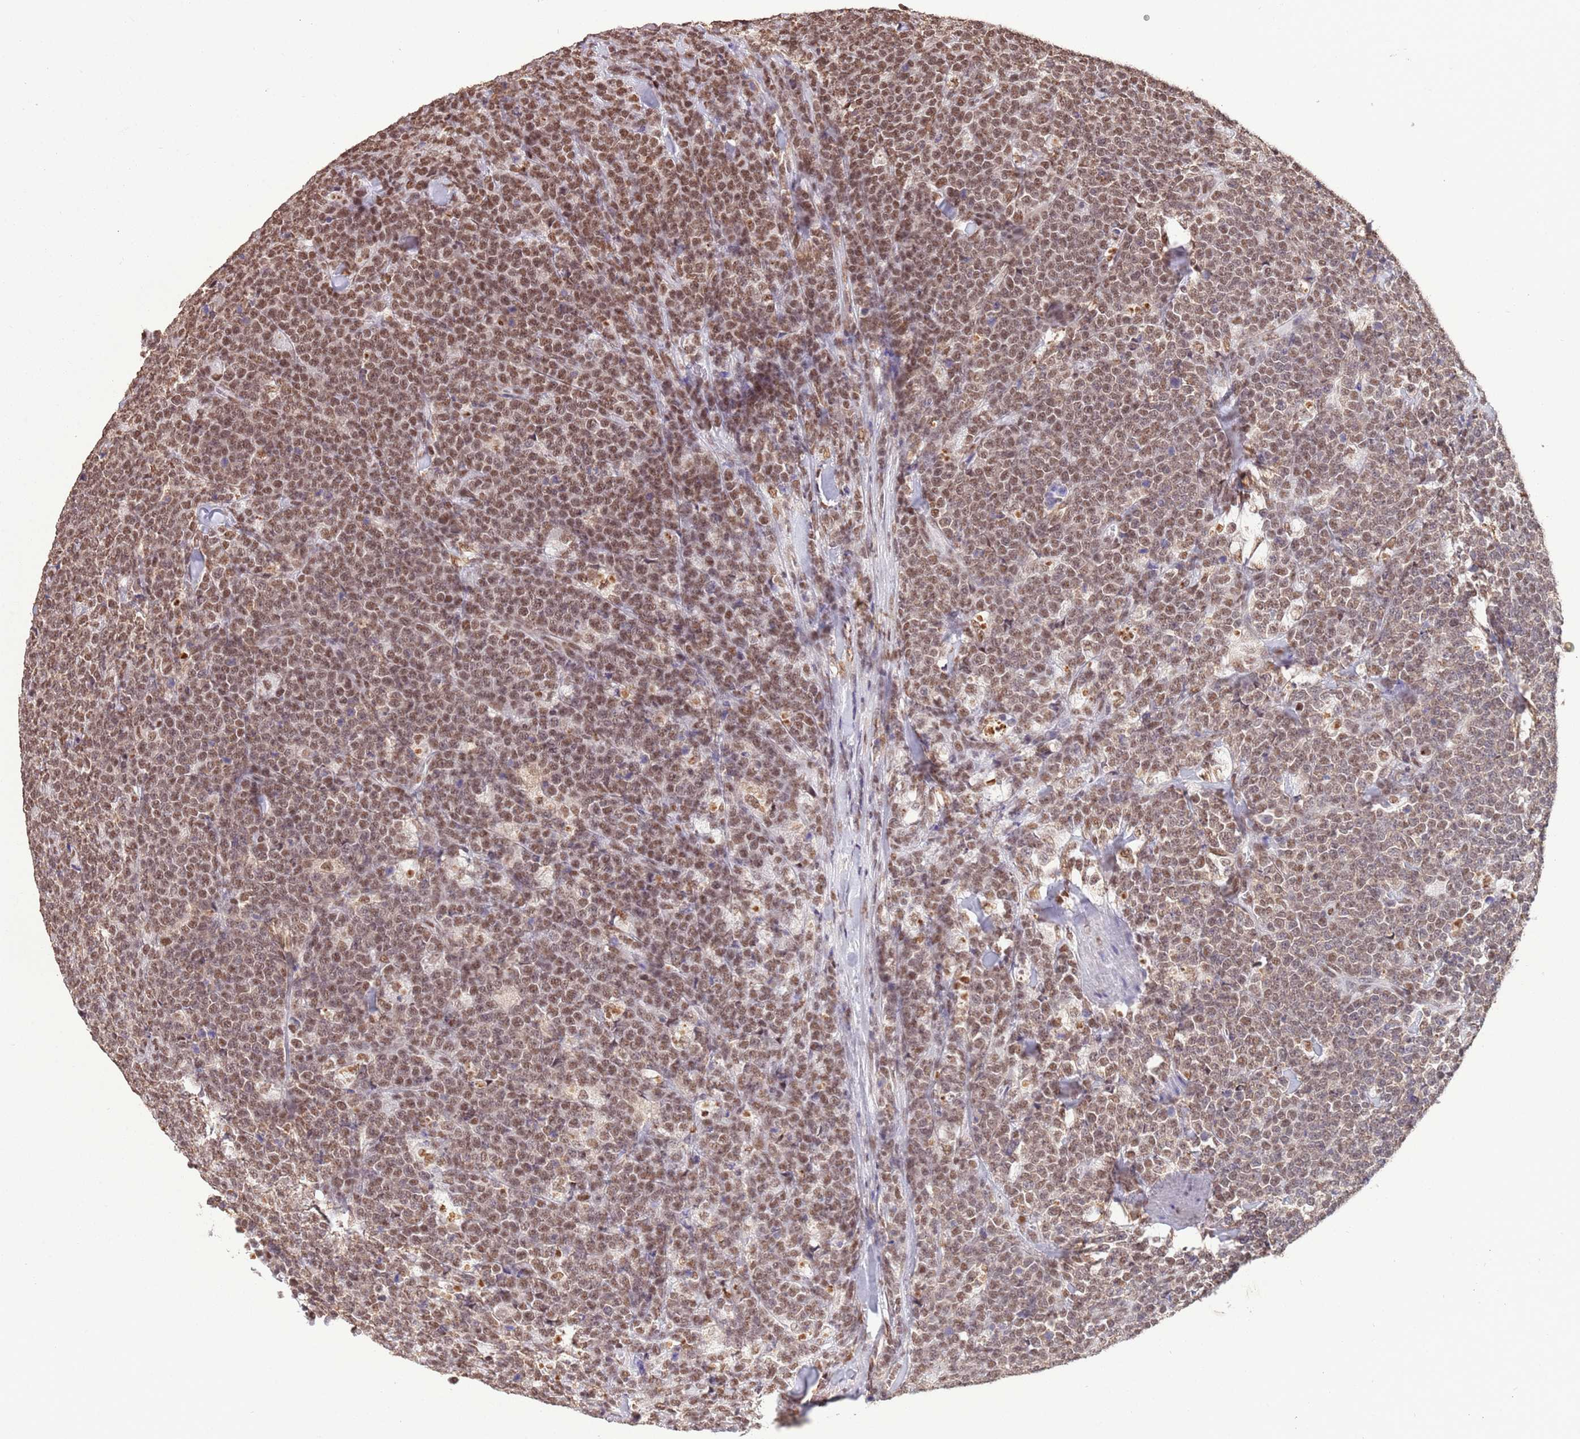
{"staining": {"intensity": "moderate", "quantity": ">75%", "location": "nuclear"}, "tissue": "lymphoma", "cell_type": "Tumor cells", "image_type": "cancer", "snomed": [{"axis": "morphology", "description": "Malignant lymphoma, non-Hodgkin's type, High grade"}, {"axis": "topography", "description": "Small intestine"}, {"axis": "topography", "description": "Colon"}], "caption": "Malignant lymphoma, non-Hodgkin's type (high-grade) stained with a brown dye reveals moderate nuclear positive positivity in about >75% of tumor cells.", "gene": "TRIM32", "patient": {"sex": "male", "age": 8}}